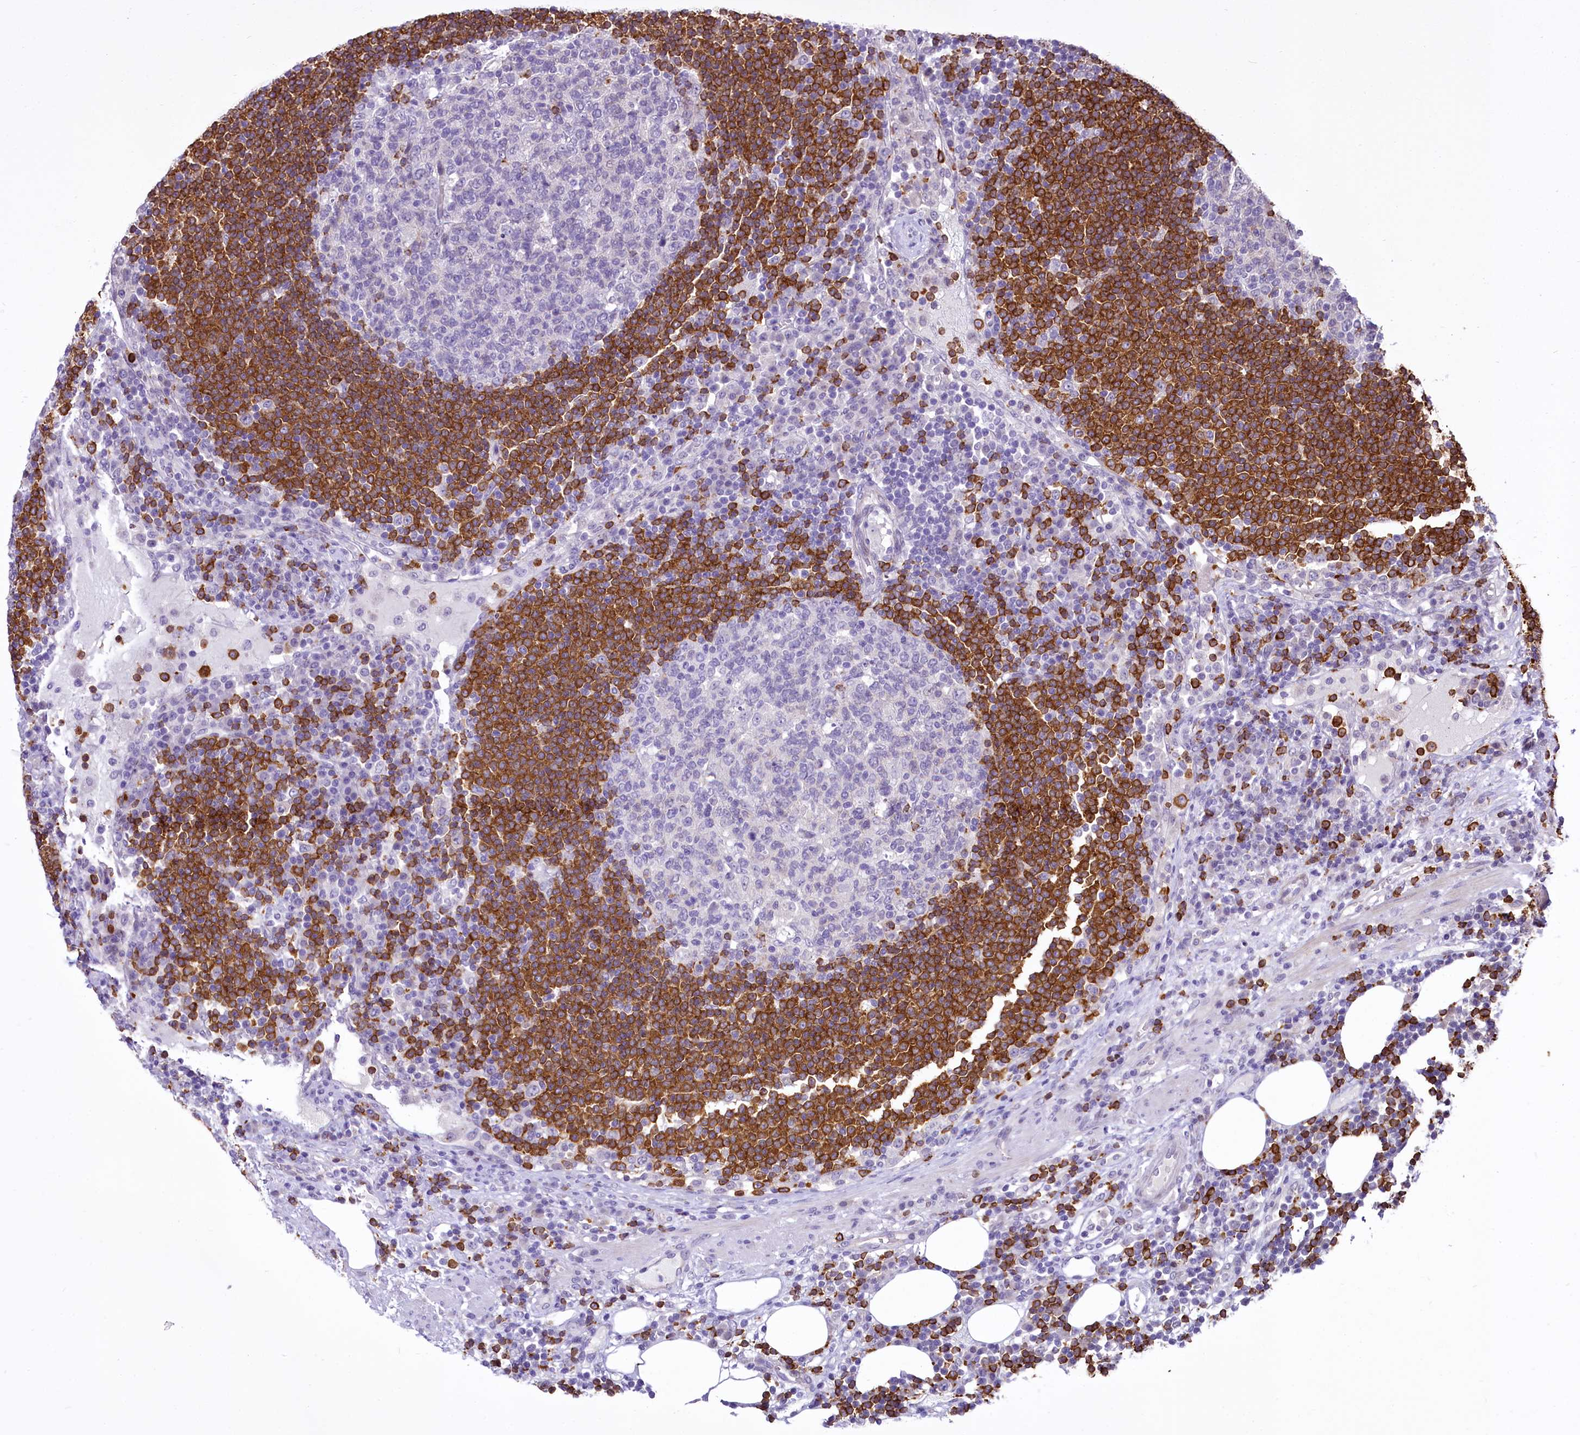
{"staining": {"intensity": "moderate", "quantity": "<25%", "location": "cytoplasmic/membranous"}, "tissue": "lymph node", "cell_type": "Germinal center cells", "image_type": "normal", "snomed": [{"axis": "morphology", "description": "Normal tissue, NOS"}, {"axis": "topography", "description": "Lymph node"}], "caption": "Brown immunohistochemical staining in benign lymph node demonstrates moderate cytoplasmic/membranous expression in approximately <25% of germinal center cells. (brown staining indicates protein expression, while blue staining denotes nuclei).", "gene": "BANK1", "patient": {"sex": "female", "age": 53}}